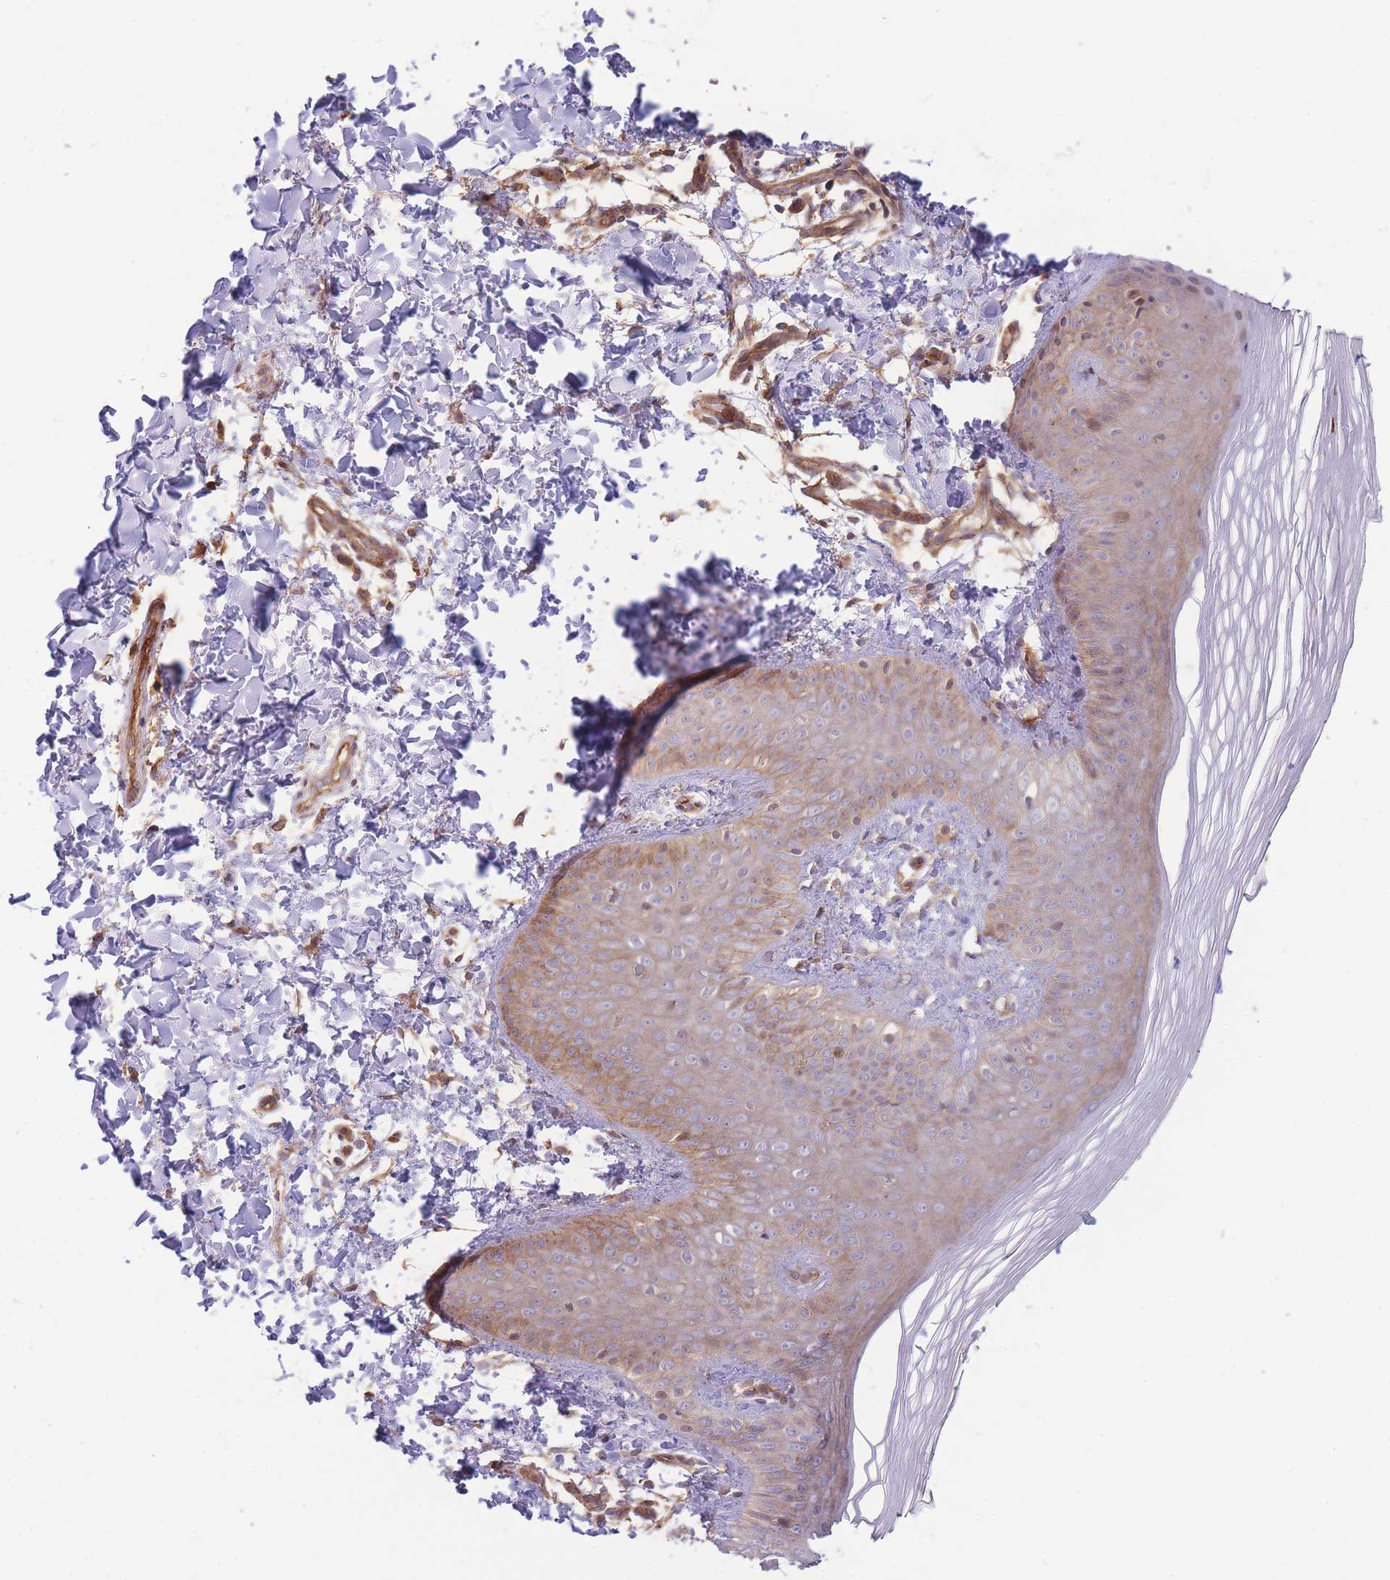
{"staining": {"intensity": "moderate", "quantity": "<25%", "location": "cytoplasmic/membranous"}, "tissue": "skin", "cell_type": "Epidermal cells", "image_type": "normal", "snomed": [{"axis": "morphology", "description": "Normal tissue, NOS"}, {"axis": "morphology", "description": "Inflammation, NOS"}, {"axis": "topography", "description": "Soft tissue"}, {"axis": "topography", "description": "Anal"}], "caption": "This micrograph exhibits immunohistochemistry staining of unremarkable human skin, with low moderate cytoplasmic/membranous expression in approximately <25% of epidermal cells.", "gene": "STEAP3", "patient": {"sex": "female", "age": 15}}